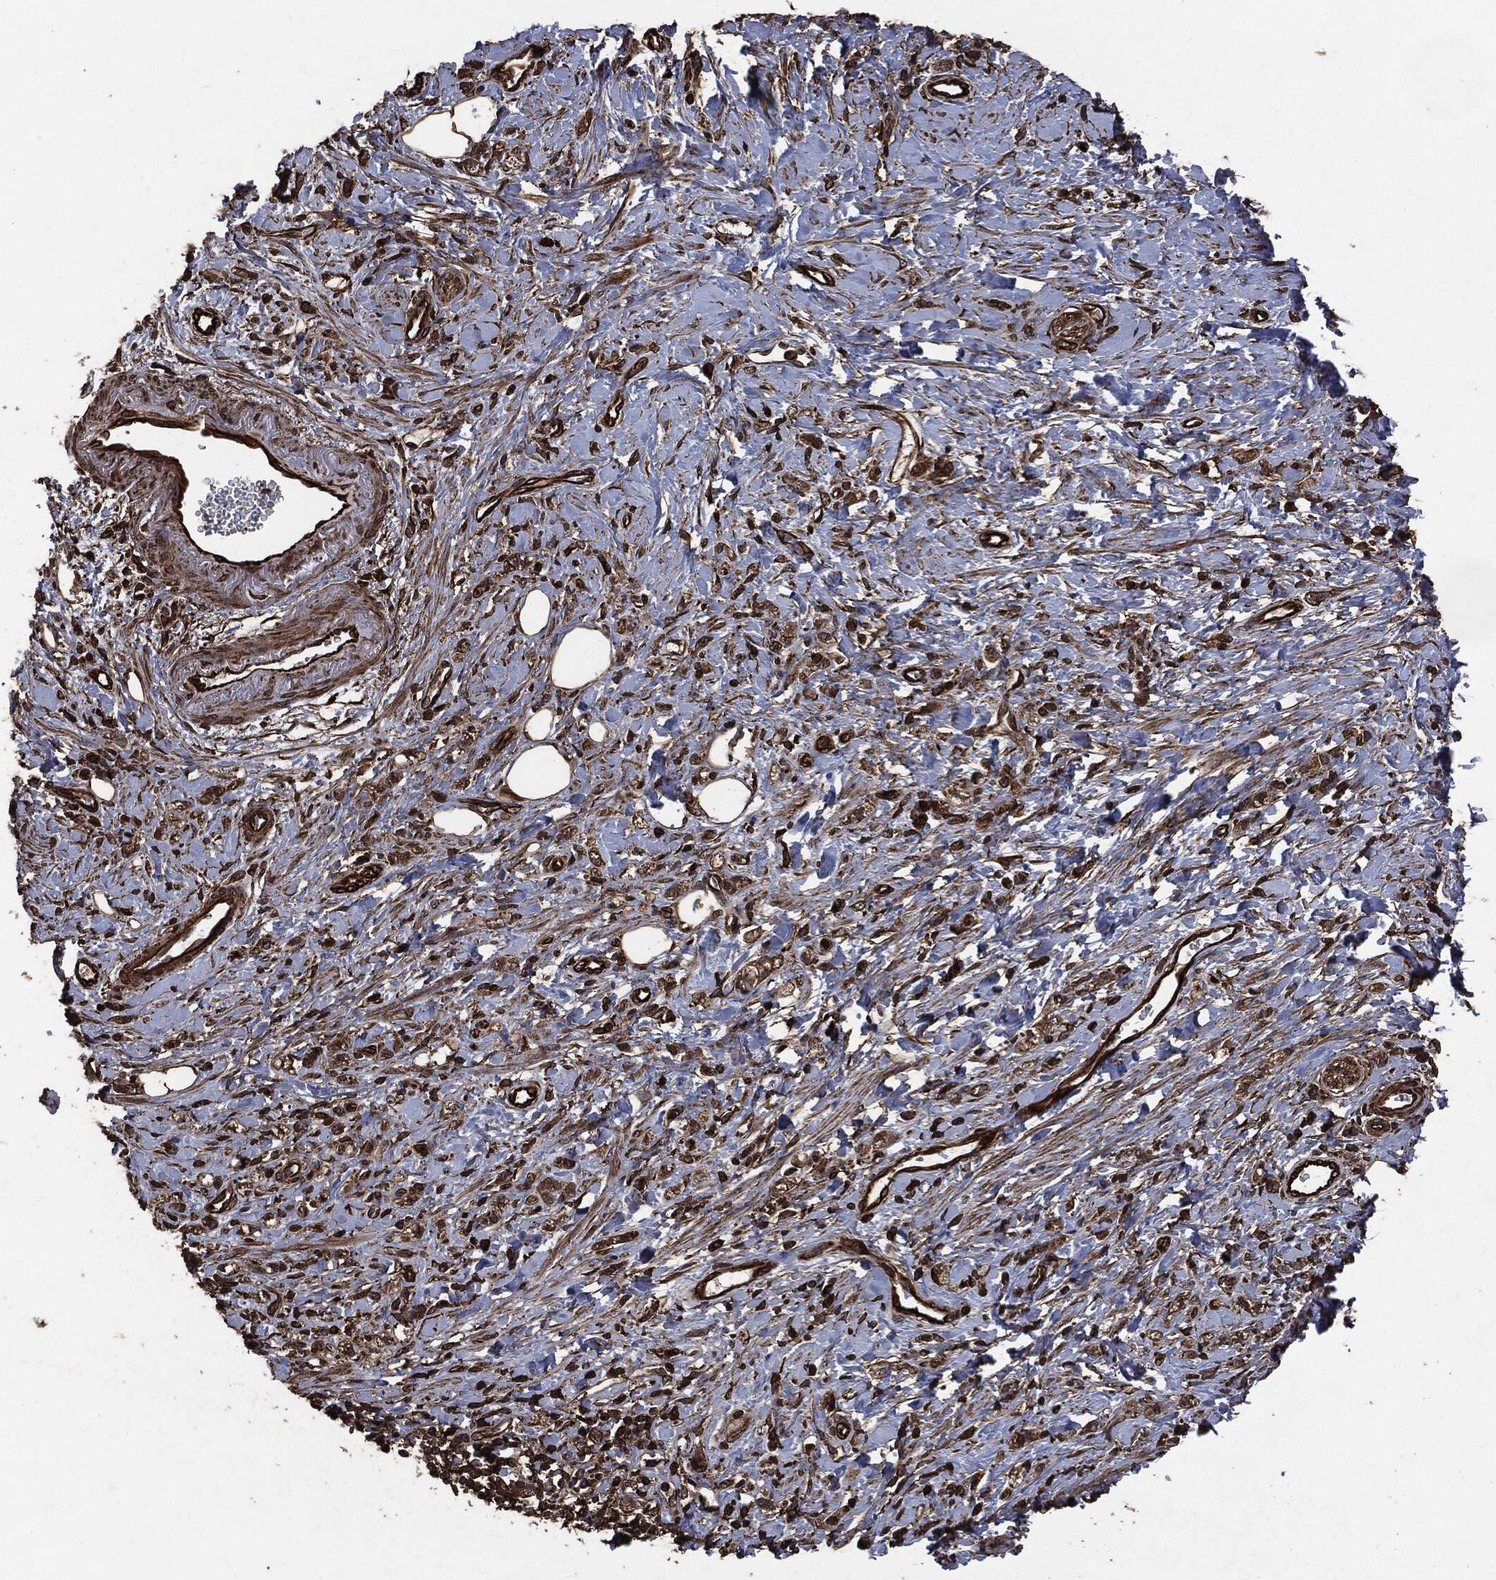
{"staining": {"intensity": "strong", "quantity": ">75%", "location": "cytoplasmic/membranous"}, "tissue": "stomach cancer", "cell_type": "Tumor cells", "image_type": "cancer", "snomed": [{"axis": "morphology", "description": "Adenocarcinoma, NOS"}, {"axis": "topography", "description": "Stomach"}], "caption": "Human stomach cancer stained with a protein marker shows strong staining in tumor cells.", "gene": "HRAS", "patient": {"sex": "male", "age": 77}}